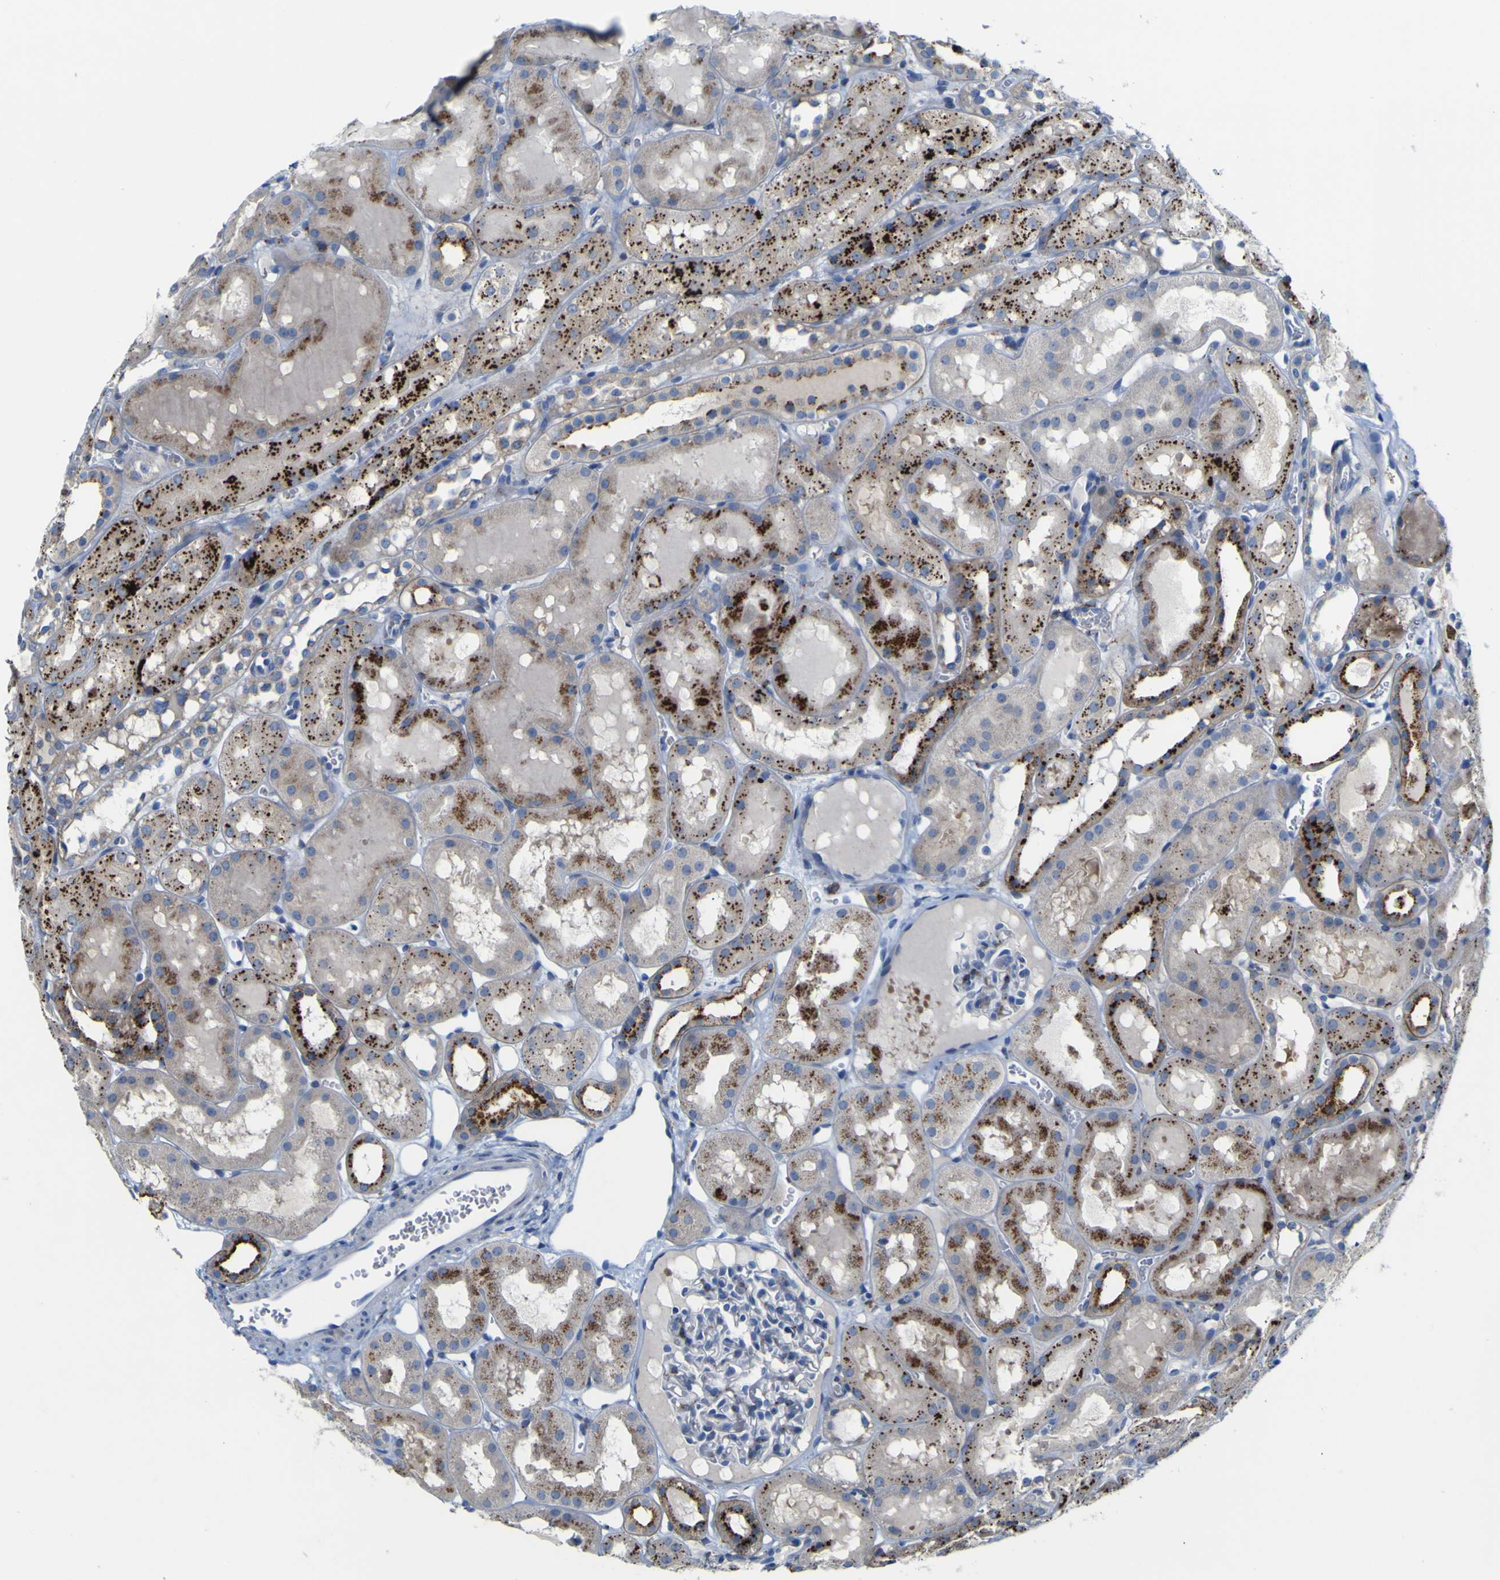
{"staining": {"intensity": "moderate", "quantity": "<25%", "location": "cytoplasmic/membranous"}, "tissue": "kidney", "cell_type": "Cells in glomeruli", "image_type": "normal", "snomed": [{"axis": "morphology", "description": "Normal tissue, NOS"}, {"axis": "topography", "description": "Kidney"}, {"axis": "topography", "description": "Urinary bladder"}], "caption": "High-magnification brightfield microscopy of benign kidney stained with DAB (brown) and counterstained with hematoxylin (blue). cells in glomeruli exhibit moderate cytoplasmic/membranous staining is seen in about<25% of cells. Using DAB (brown) and hematoxylin (blue) stains, captured at high magnification using brightfield microscopy.", "gene": "PTPRF", "patient": {"sex": "male", "age": 16}}